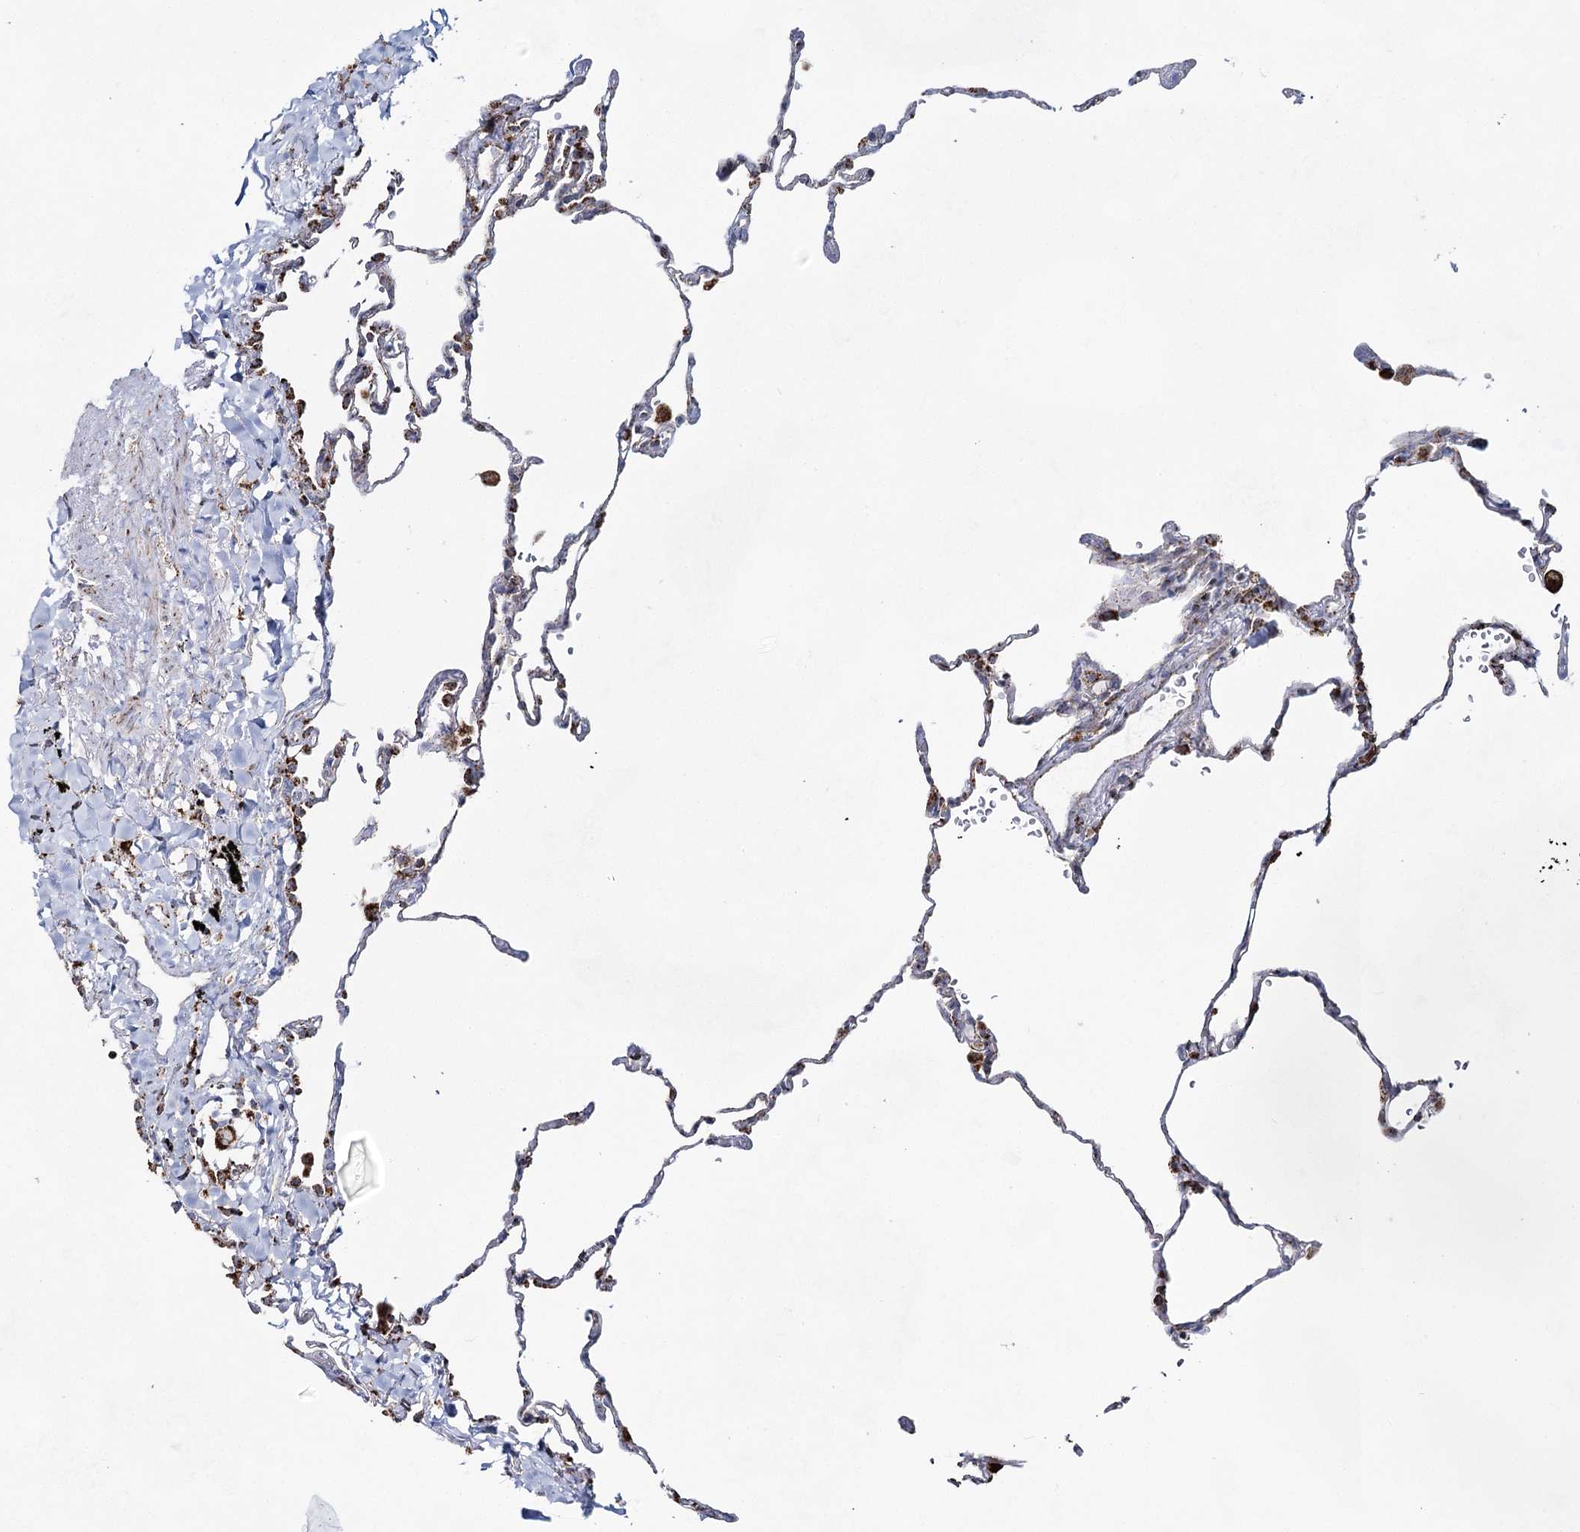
{"staining": {"intensity": "moderate", "quantity": "<25%", "location": "cytoplasmic/membranous"}, "tissue": "lung", "cell_type": "Alveolar cells", "image_type": "normal", "snomed": [{"axis": "morphology", "description": "Normal tissue, NOS"}, {"axis": "topography", "description": "Lung"}], "caption": "Alveolar cells show low levels of moderate cytoplasmic/membranous positivity in approximately <25% of cells in benign human lung.", "gene": "CWF19L1", "patient": {"sex": "male", "age": 59}}